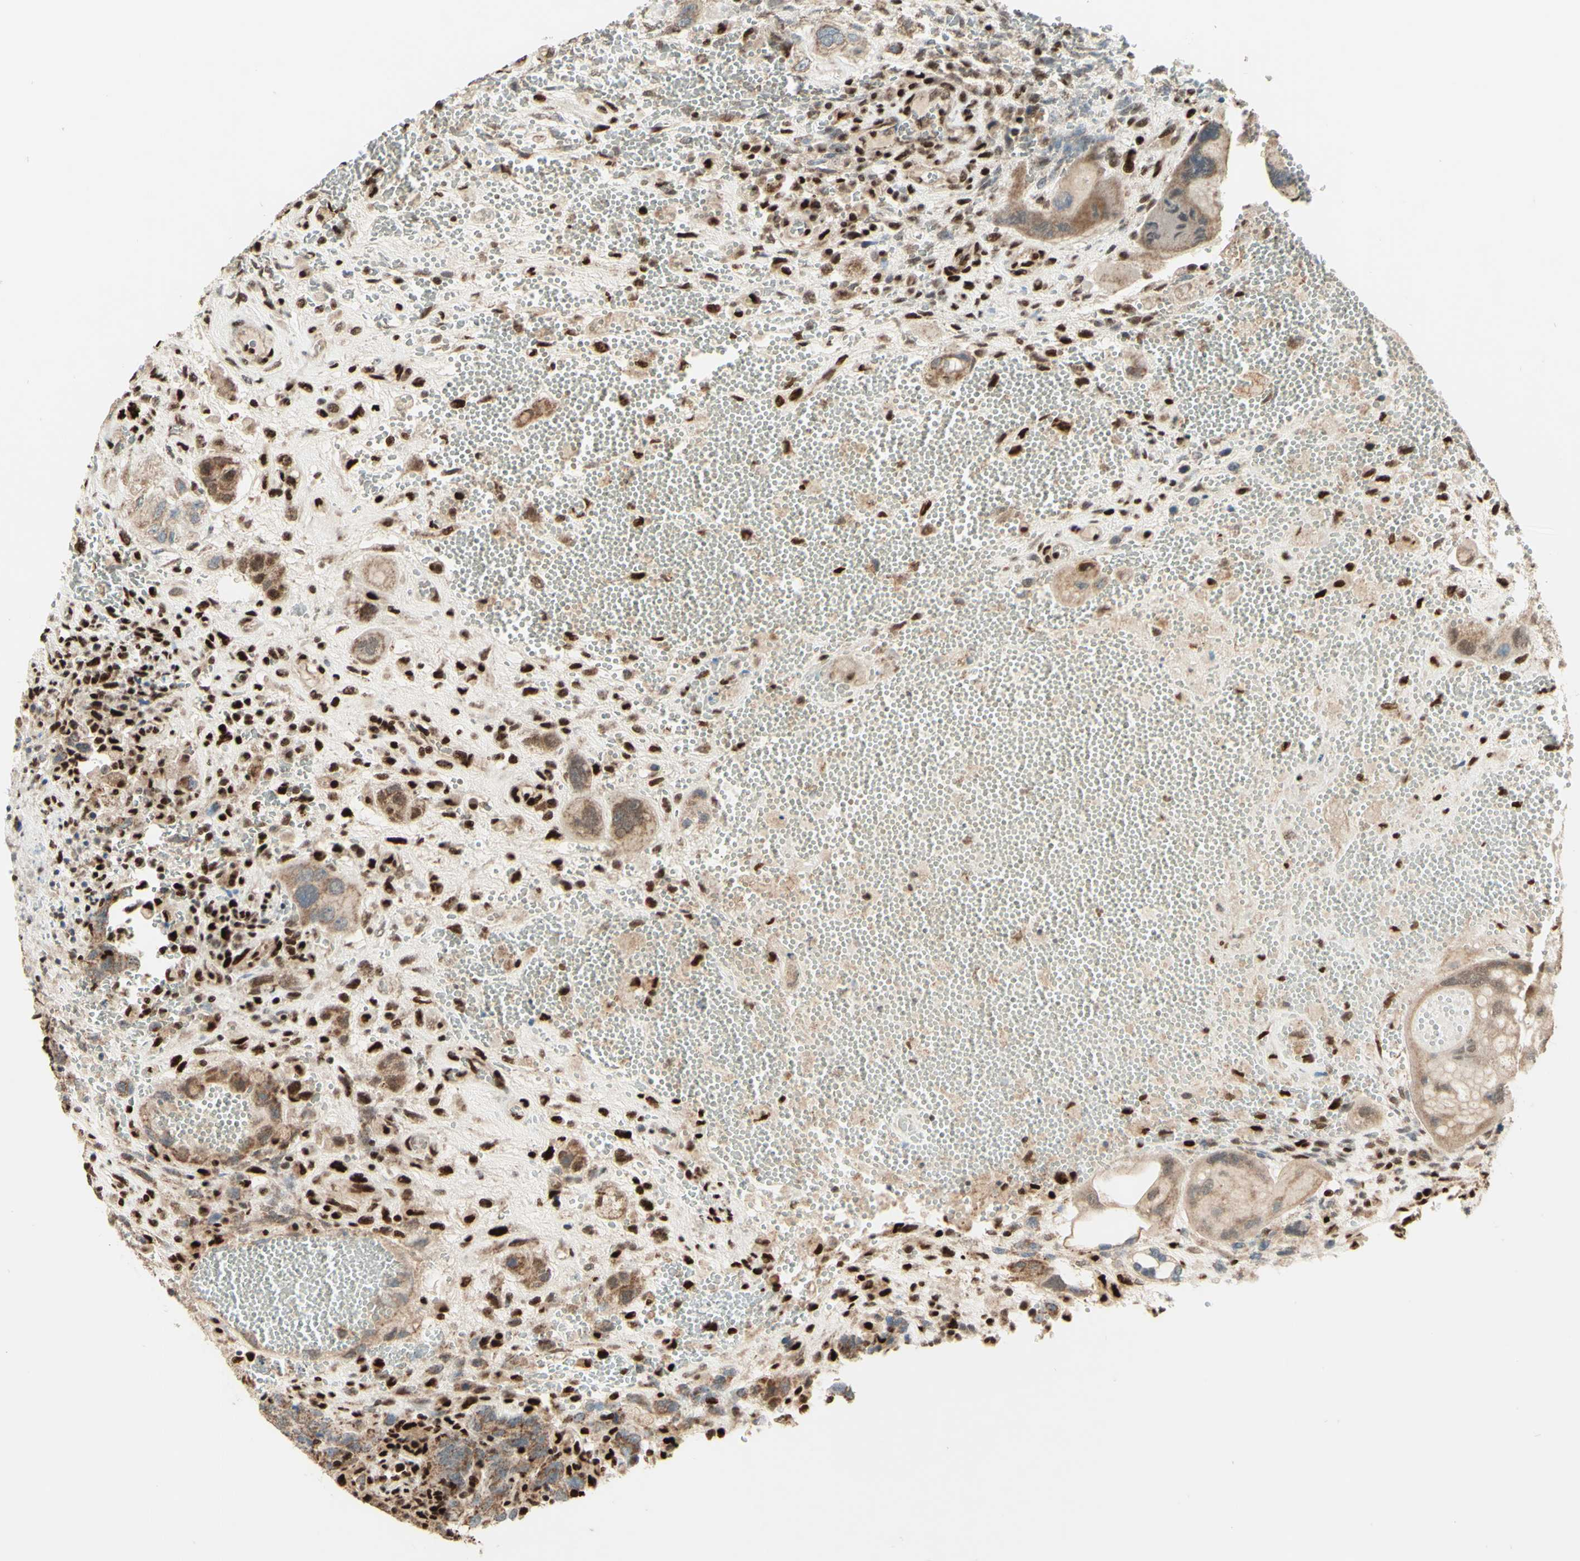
{"staining": {"intensity": "weak", "quantity": ">75%", "location": "cytoplasmic/membranous"}, "tissue": "testis cancer", "cell_type": "Tumor cells", "image_type": "cancer", "snomed": [{"axis": "morphology", "description": "Carcinoma, Embryonal, NOS"}, {"axis": "topography", "description": "Testis"}], "caption": "Embryonal carcinoma (testis) stained for a protein displays weak cytoplasmic/membranous positivity in tumor cells.", "gene": "NR3C1", "patient": {"sex": "male", "age": 26}}